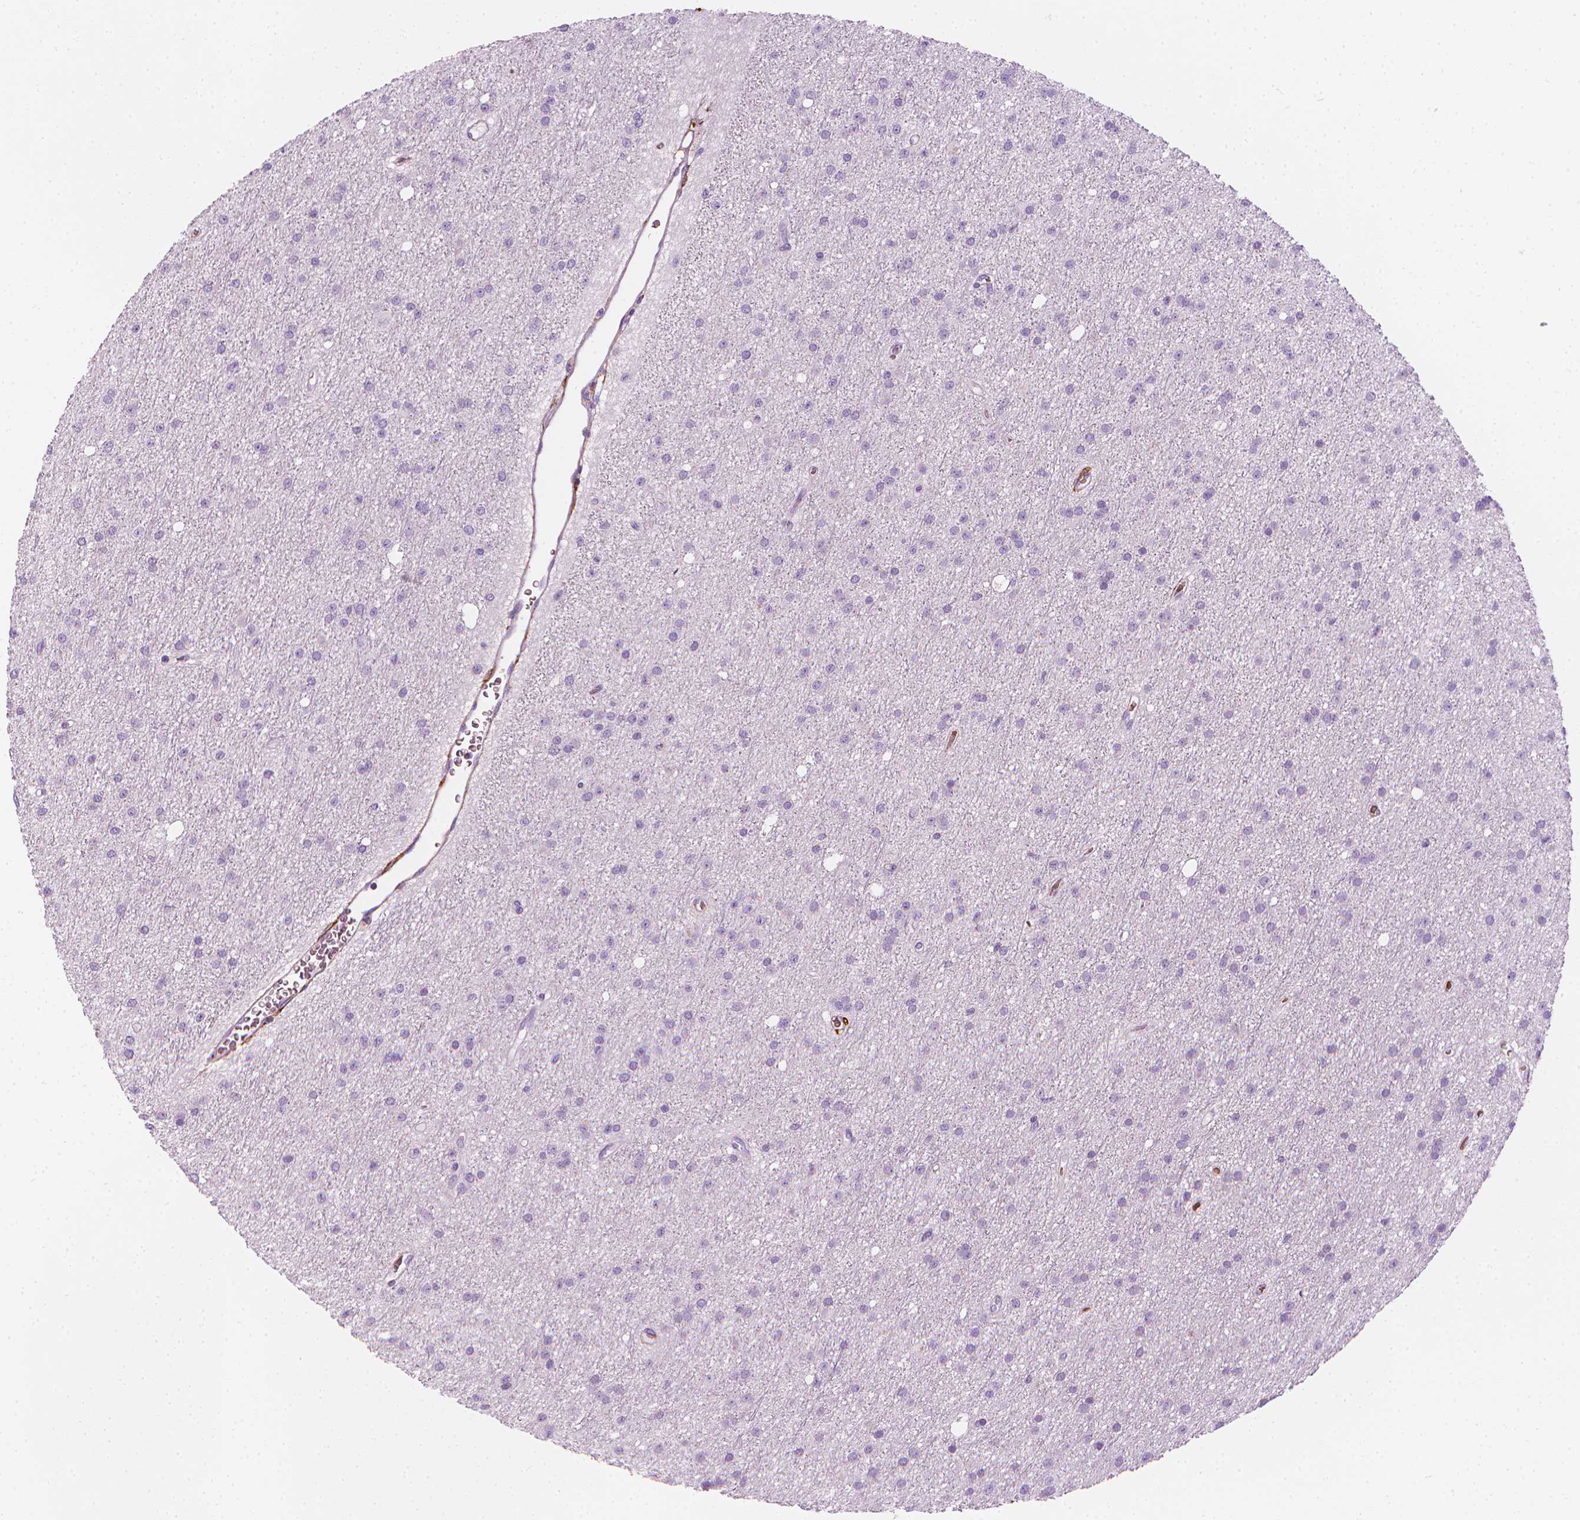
{"staining": {"intensity": "negative", "quantity": "none", "location": "none"}, "tissue": "glioma", "cell_type": "Tumor cells", "image_type": "cancer", "snomed": [{"axis": "morphology", "description": "Glioma, malignant, Low grade"}, {"axis": "topography", "description": "Brain"}], "caption": "DAB (3,3'-diaminobenzidine) immunohistochemical staining of human malignant glioma (low-grade) displays no significant expression in tumor cells.", "gene": "CES1", "patient": {"sex": "male", "age": 27}}